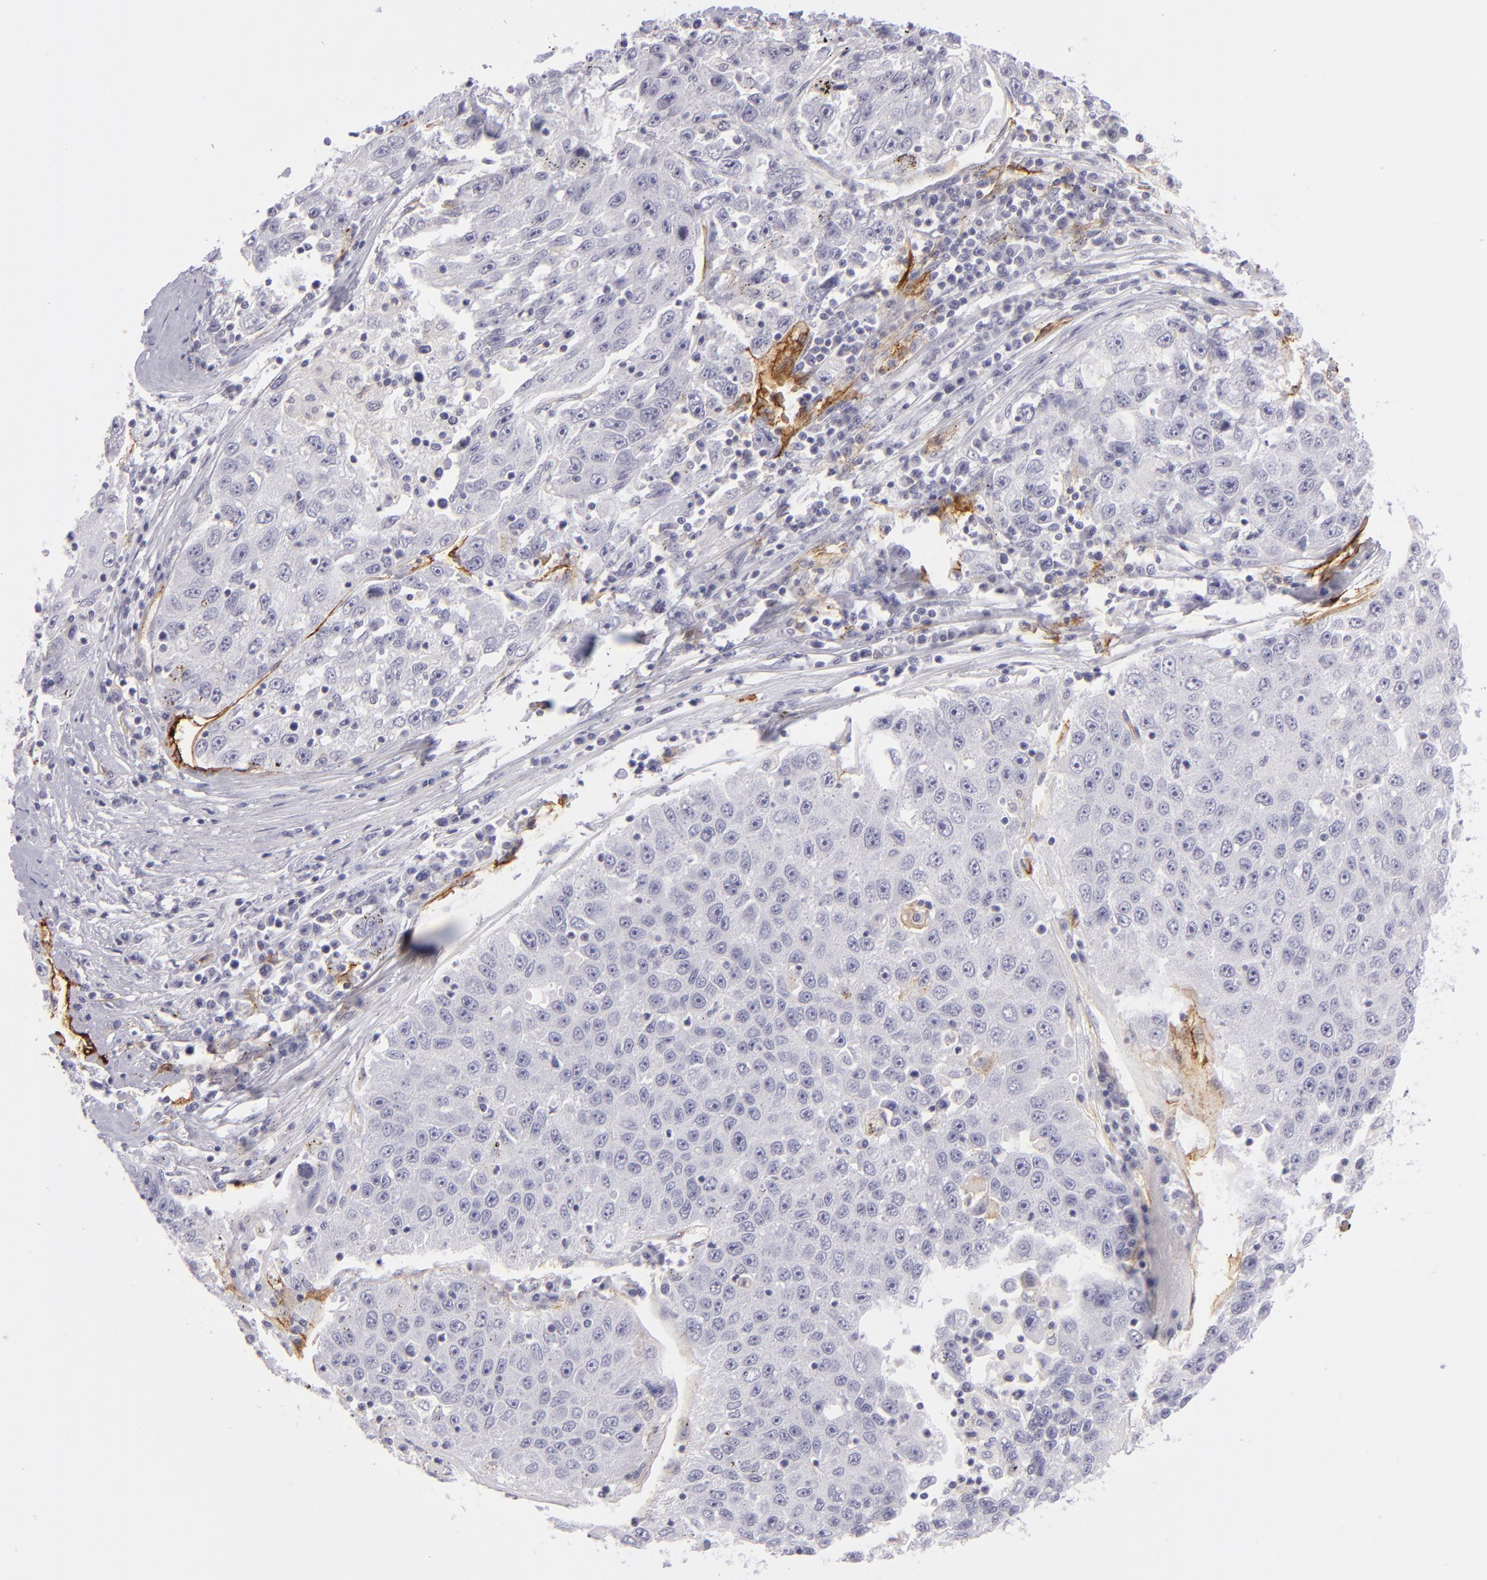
{"staining": {"intensity": "negative", "quantity": "none", "location": "none"}, "tissue": "liver cancer", "cell_type": "Tumor cells", "image_type": "cancer", "snomed": [{"axis": "morphology", "description": "Carcinoma, Hepatocellular, NOS"}, {"axis": "topography", "description": "Liver"}], "caption": "Liver hepatocellular carcinoma was stained to show a protein in brown. There is no significant staining in tumor cells.", "gene": "THBD", "patient": {"sex": "male", "age": 49}}